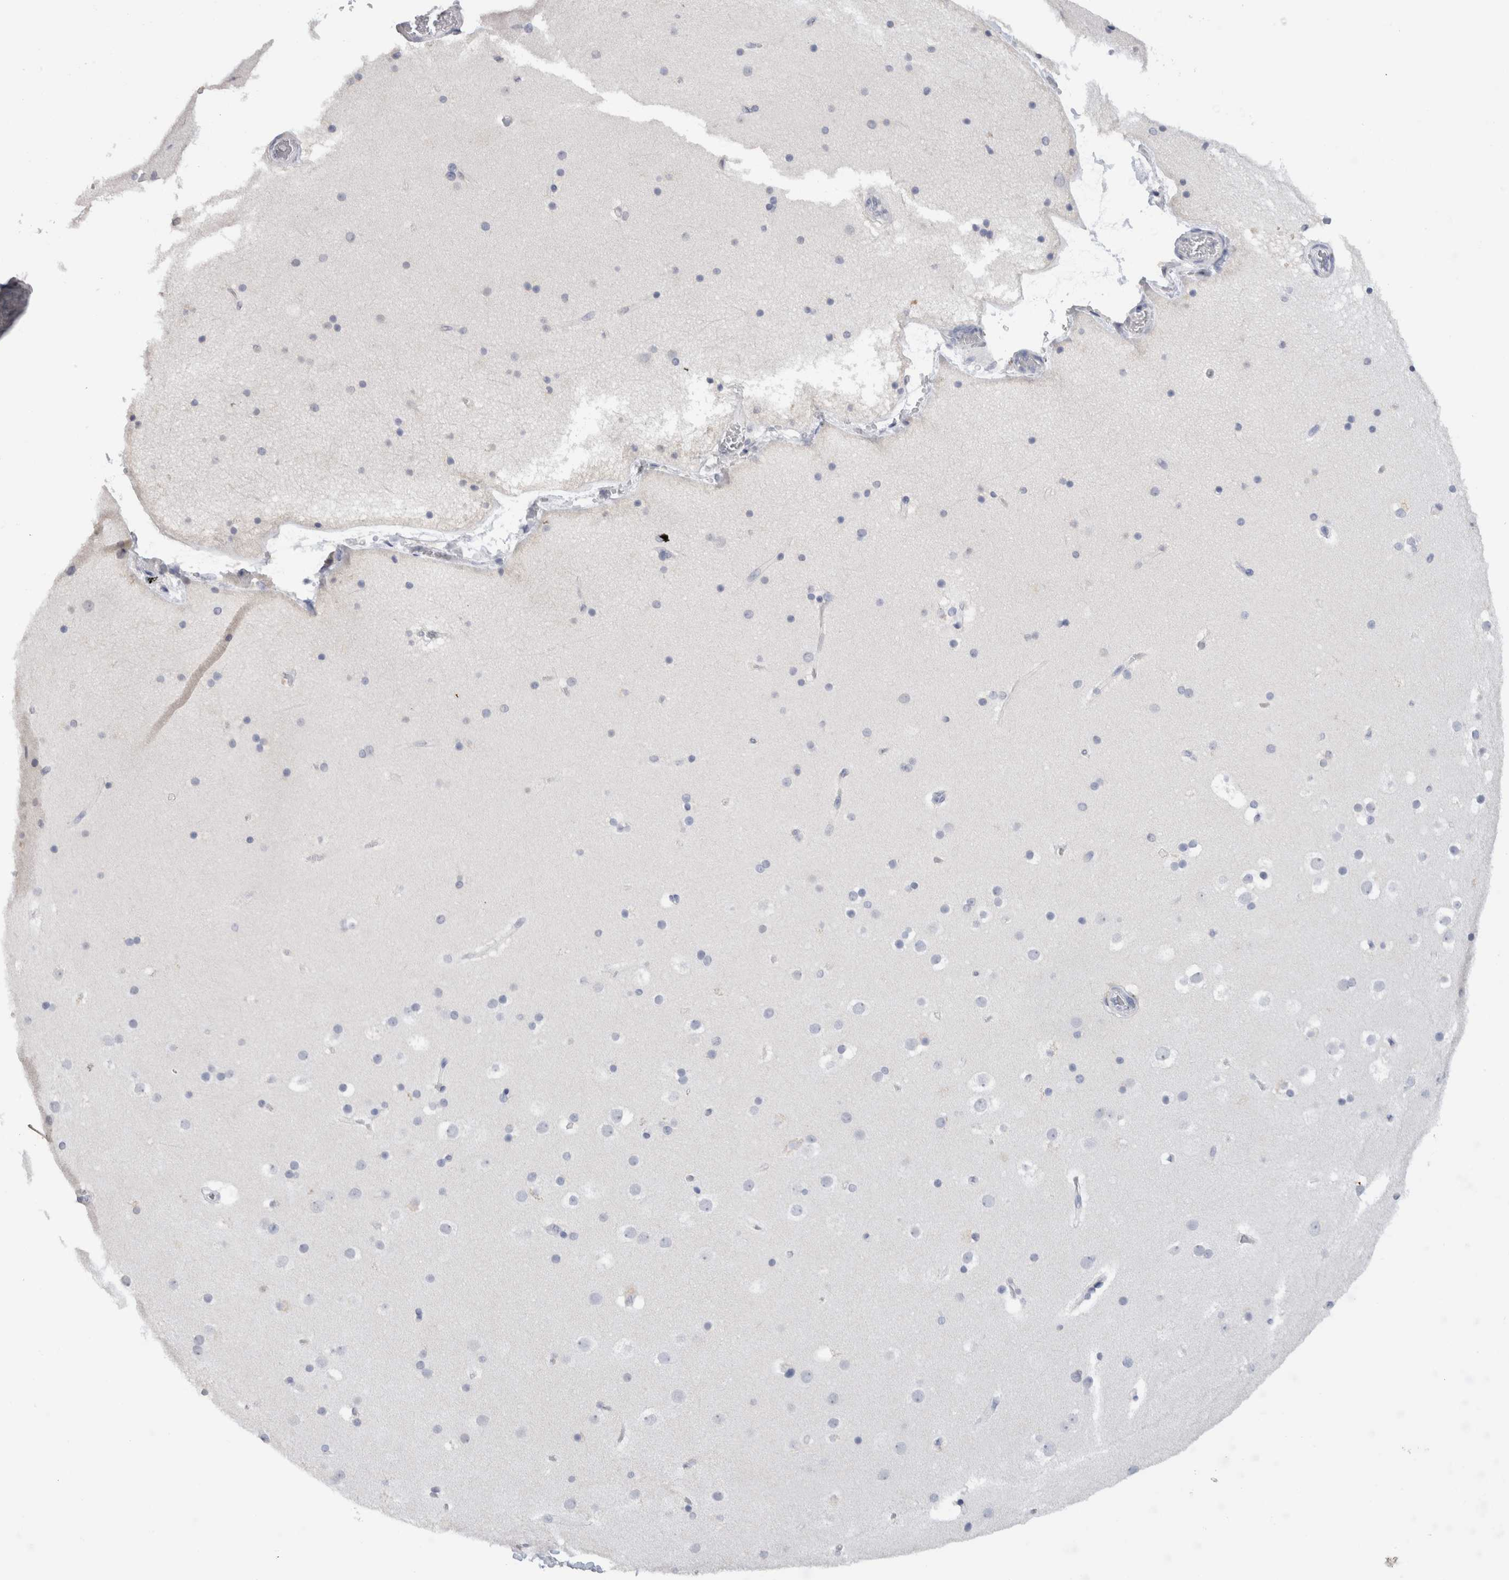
{"staining": {"intensity": "negative", "quantity": "none", "location": "none"}, "tissue": "cerebral cortex", "cell_type": "Endothelial cells", "image_type": "normal", "snomed": [{"axis": "morphology", "description": "Normal tissue, NOS"}, {"axis": "topography", "description": "Cerebral cortex"}], "caption": "This is a histopathology image of immunohistochemistry (IHC) staining of normal cerebral cortex, which shows no staining in endothelial cells.", "gene": "LAMP3", "patient": {"sex": "male", "age": 57}}